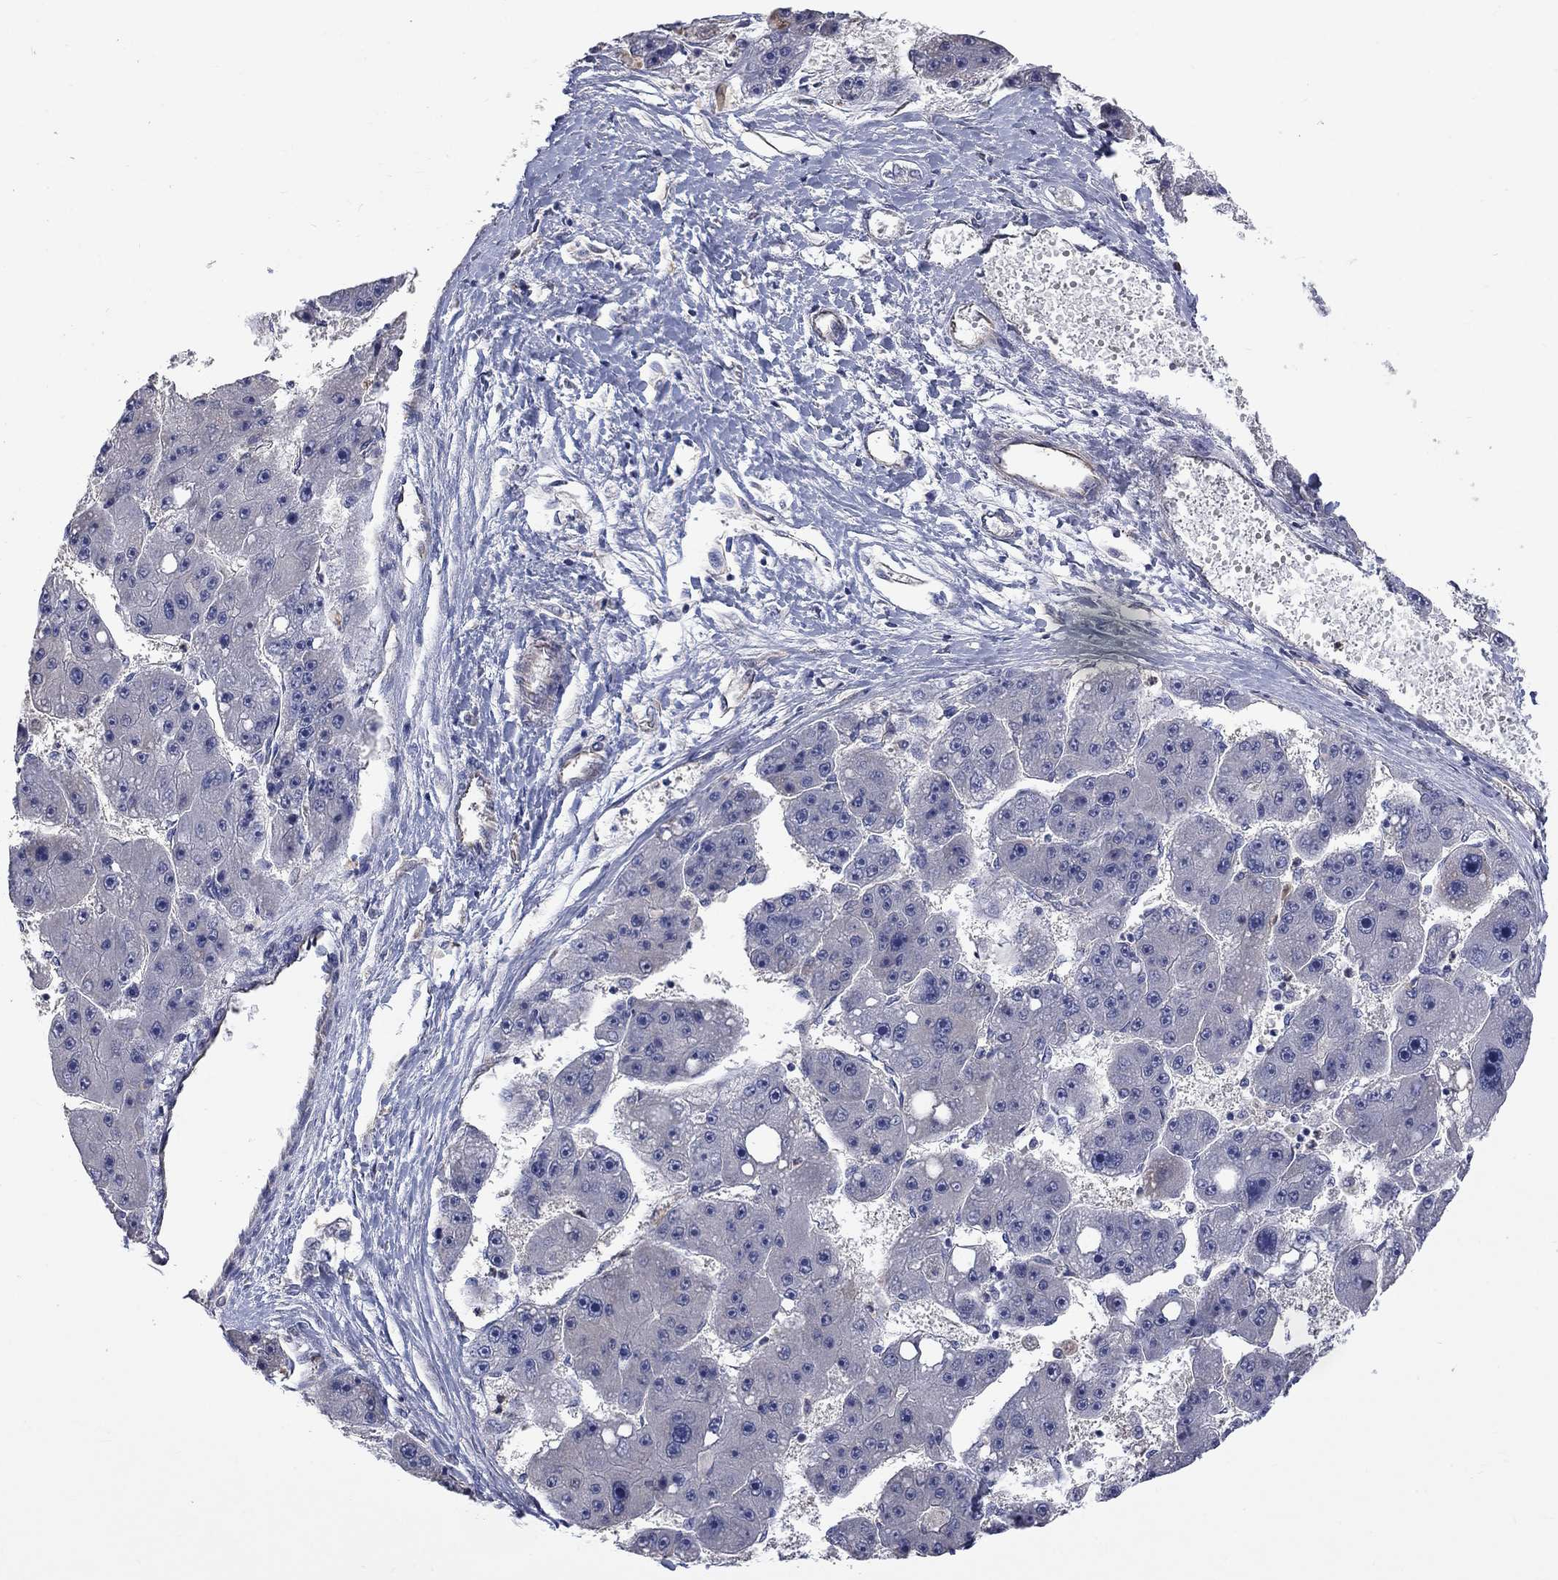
{"staining": {"intensity": "weak", "quantity": "<25%", "location": "cytoplasmic/membranous"}, "tissue": "liver cancer", "cell_type": "Tumor cells", "image_type": "cancer", "snomed": [{"axis": "morphology", "description": "Carcinoma, Hepatocellular, NOS"}, {"axis": "topography", "description": "Liver"}], "caption": "This is an immunohistochemistry (IHC) micrograph of human liver cancer. There is no expression in tumor cells.", "gene": "CAMKK2", "patient": {"sex": "female", "age": 61}}